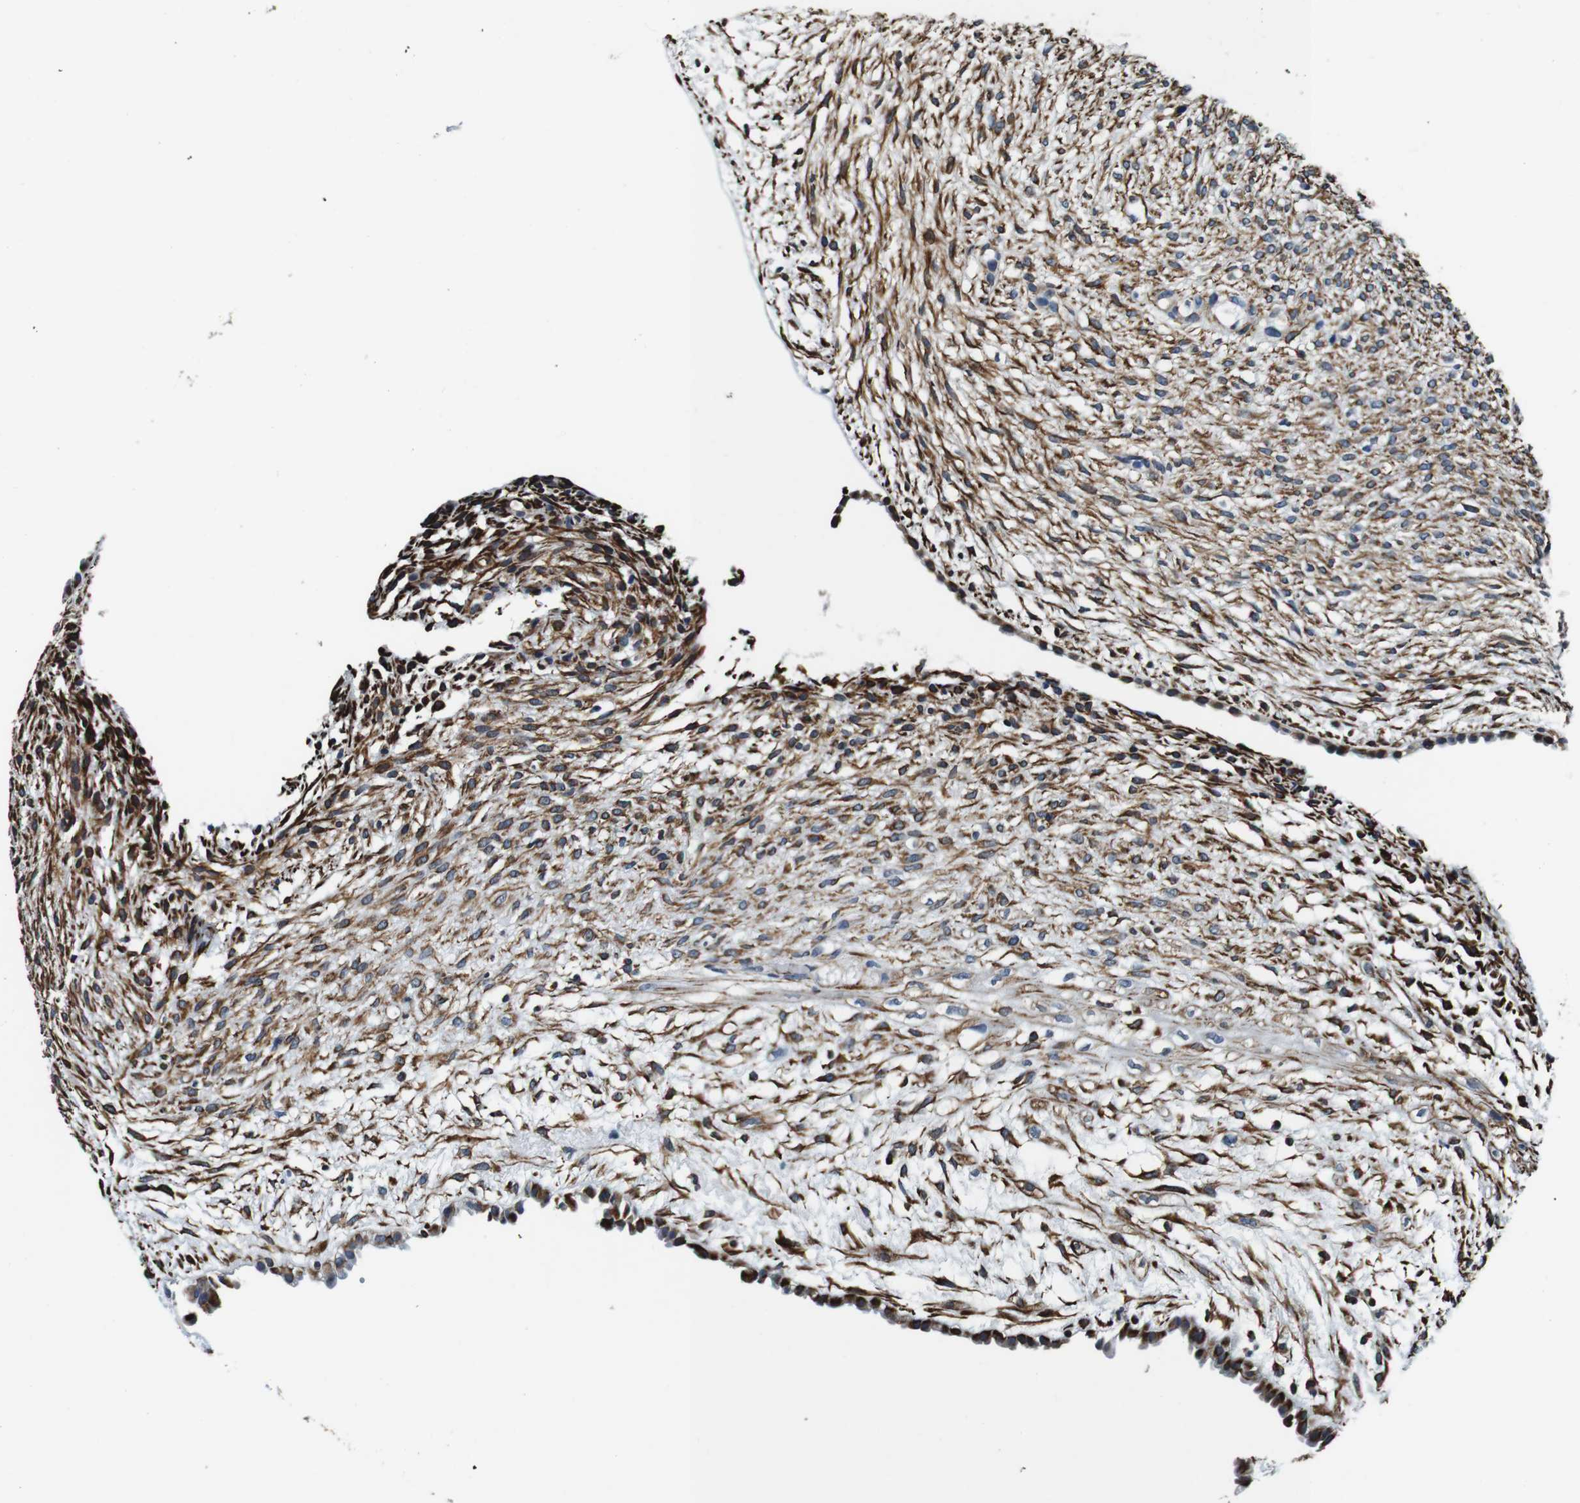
{"staining": {"intensity": "negative", "quantity": "none", "location": "none"}, "tissue": "ovary", "cell_type": "Follicle cells", "image_type": "normal", "snomed": [{"axis": "morphology", "description": "Normal tissue, NOS"}, {"axis": "morphology", "description": "Cyst, NOS"}, {"axis": "topography", "description": "Ovary"}], "caption": "Immunohistochemistry of unremarkable ovary exhibits no expression in follicle cells.", "gene": "GJE1", "patient": {"sex": "female", "age": 18}}